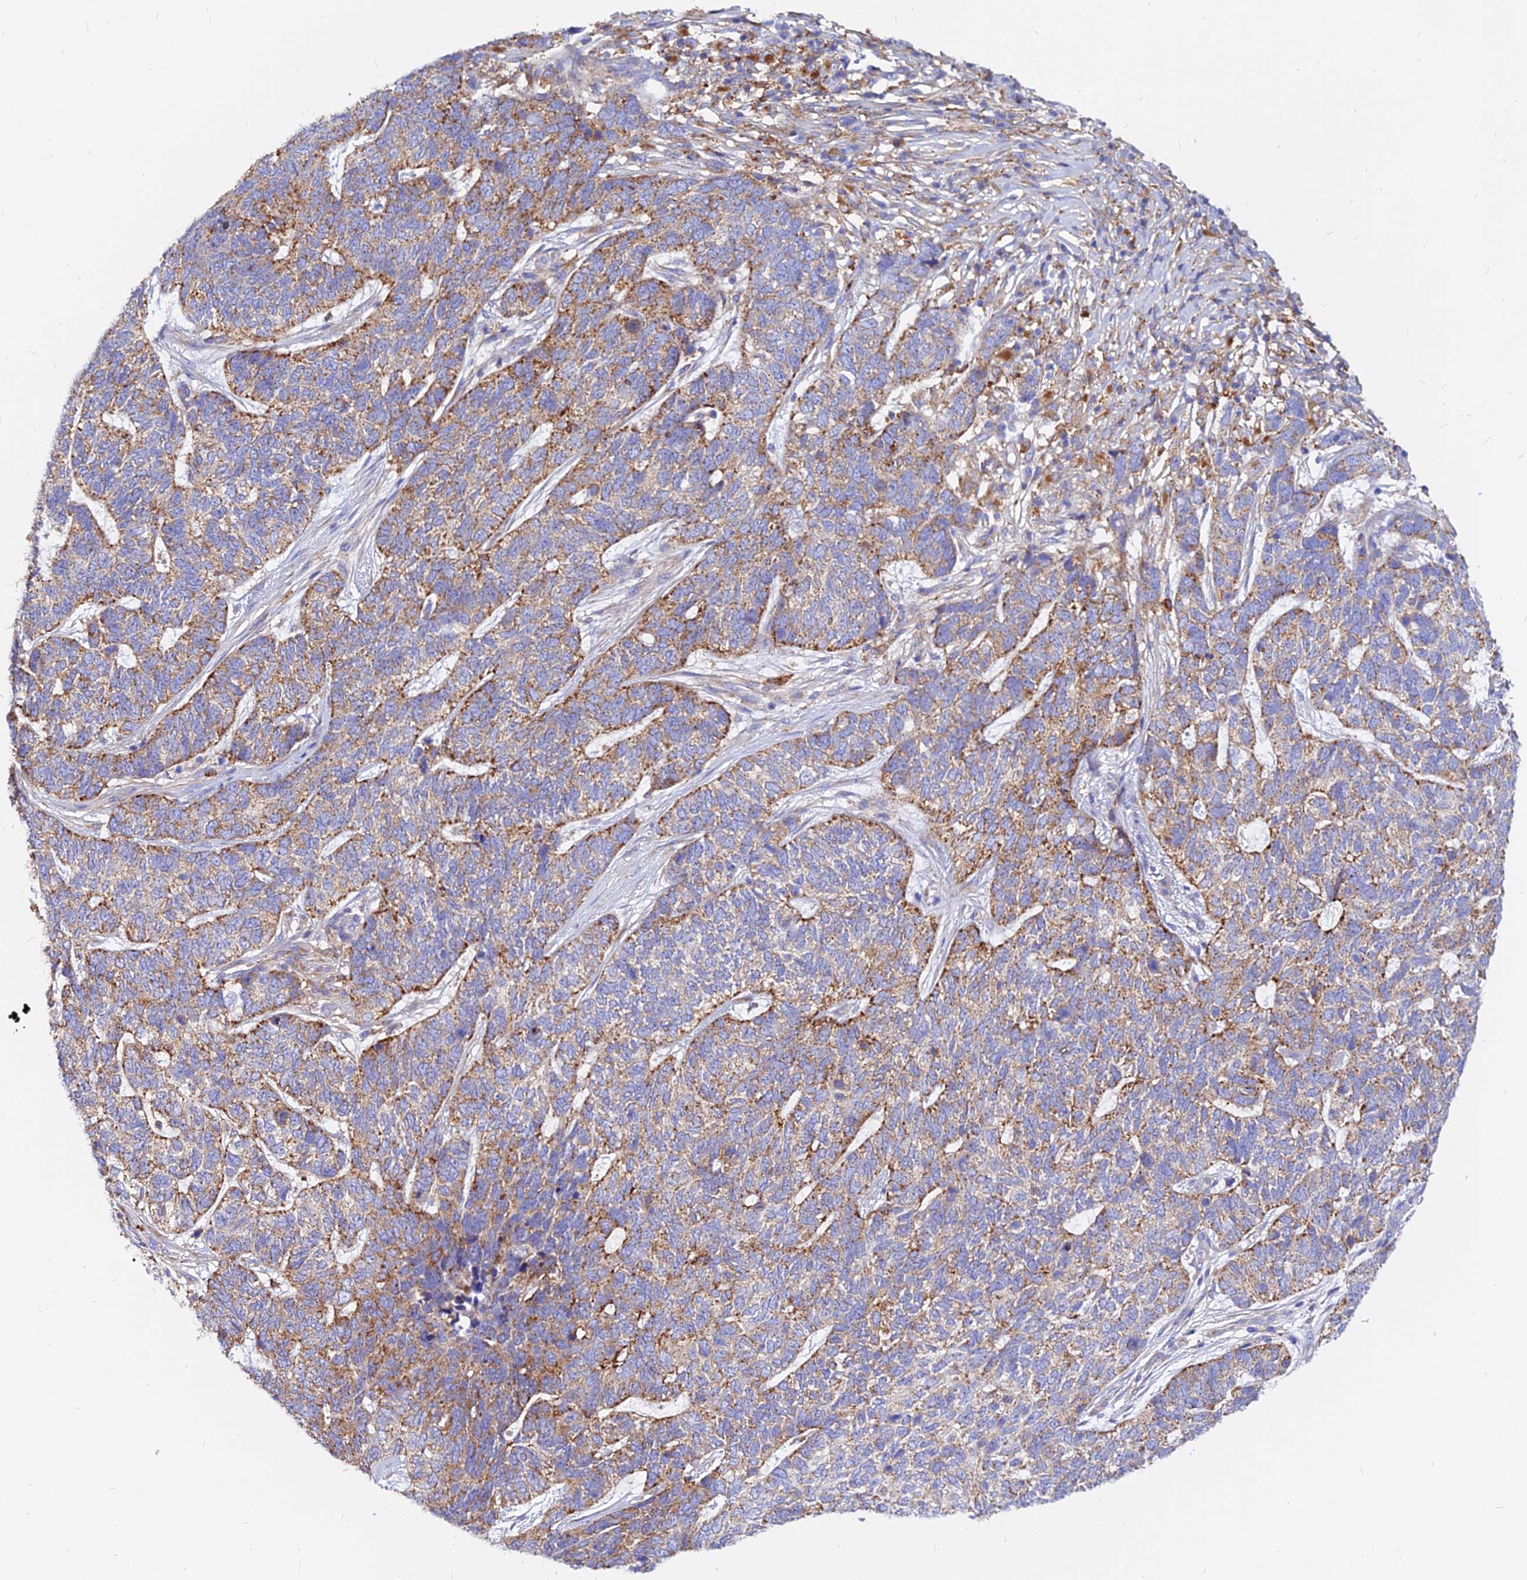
{"staining": {"intensity": "strong", "quantity": "25%-75%", "location": "cytoplasmic/membranous"}, "tissue": "skin cancer", "cell_type": "Tumor cells", "image_type": "cancer", "snomed": [{"axis": "morphology", "description": "Basal cell carcinoma"}, {"axis": "topography", "description": "Skin"}], "caption": "A micrograph of skin basal cell carcinoma stained for a protein displays strong cytoplasmic/membranous brown staining in tumor cells.", "gene": "AGTRAP", "patient": {"sex": "female", "age": 65}}